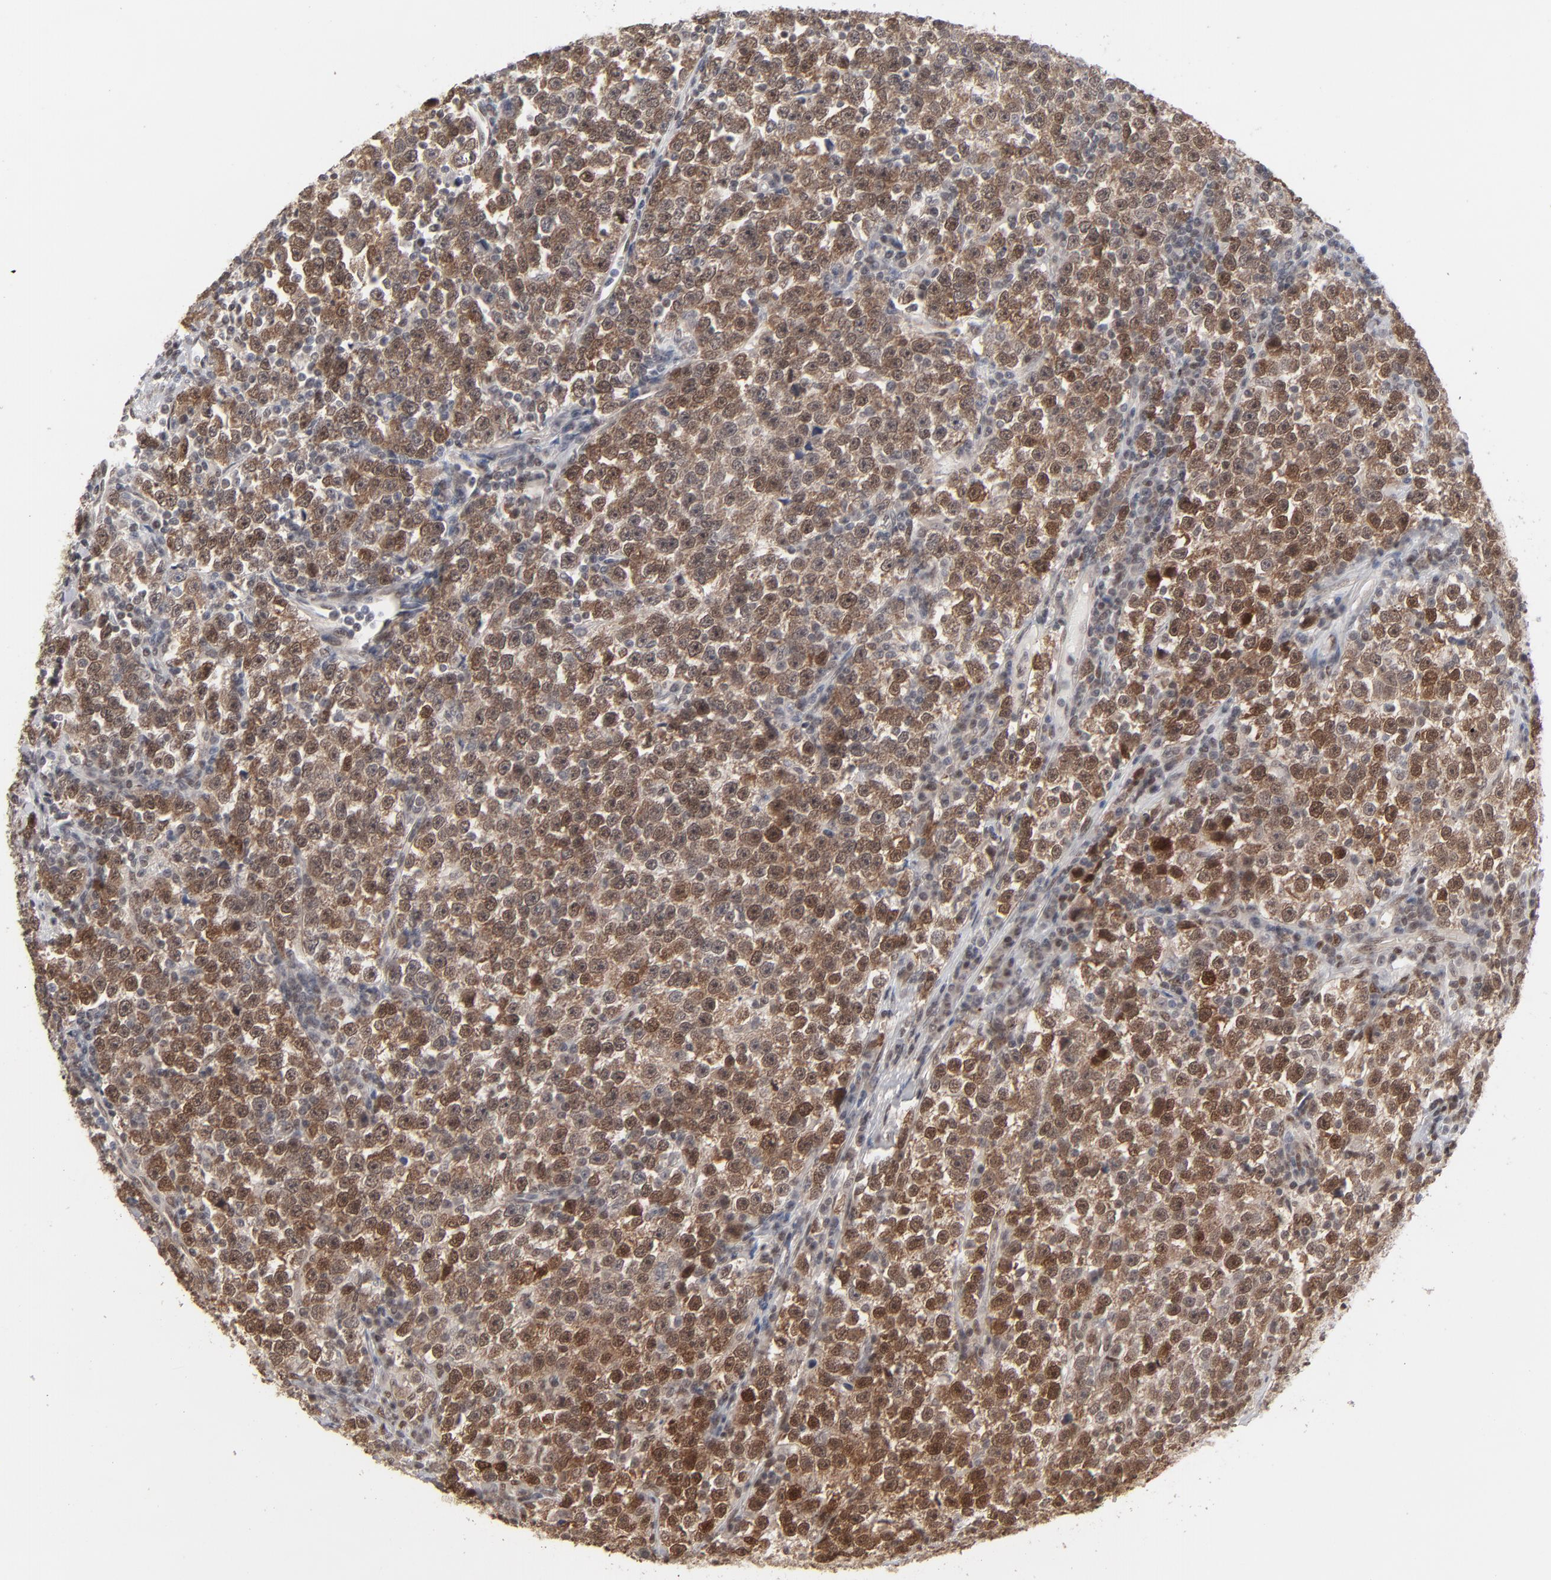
{"staining": {"intensity": "strong", "quantity": ">75%", "location": "cytoplasmic/membranous,nuclear"}, "tissue": "testis cancer", "cell_type": "Tumor cells", "image_type": "cancer", "snomed": [{"axis": "morphology", "description": "Seminoma, NOS"}, {"axis": "topography", "description": "Testis"}], "caption": "There is high levels of strong cytoplasmic/membranous and nuclear positivity in tumor cells of testis seminoma, as demonstrated by immunohistochemical staining (brown color).", "gene": "IRF9", "patient": {"sex": "male", "age": 43}}